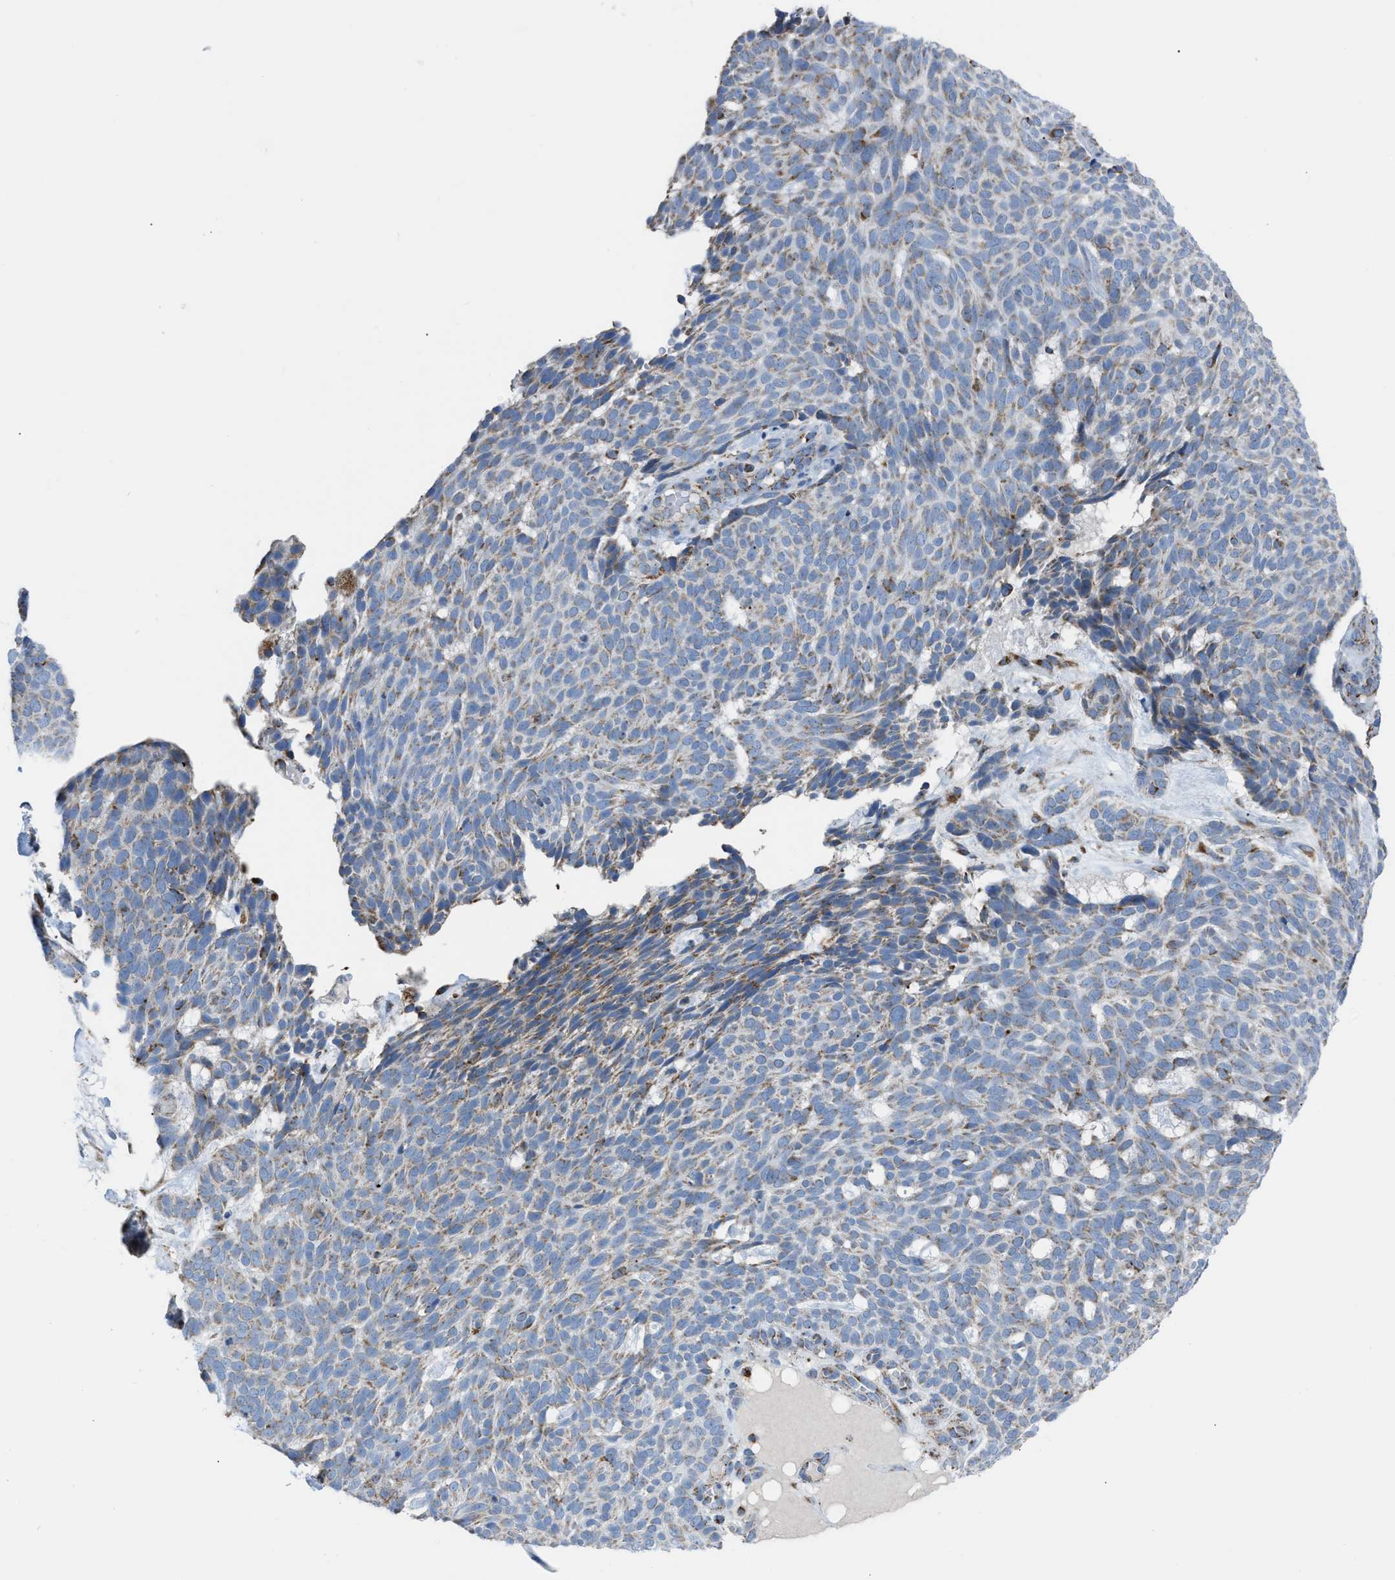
{"staining": {"intensity": "moderate", "quantity": "<25%", "location": "cytoplasmic/membranous"}, "tissue": "skin cancer", "cell_type": "Tumor cells", "image_type": "cancer", "snomed": [{"axis": "morphology", "description": "Basal cell carcinoma"}, {"axis": "topography", "description": "Skin"}], "caption": "An image showing moderate cytoplasmic/membranous expression in about <25% of tumor cells in skin cancer, as visualized by brown immunohistochemical staining.", "gene": "ETFB", "patient": {"sex": "male", "age": 61}}